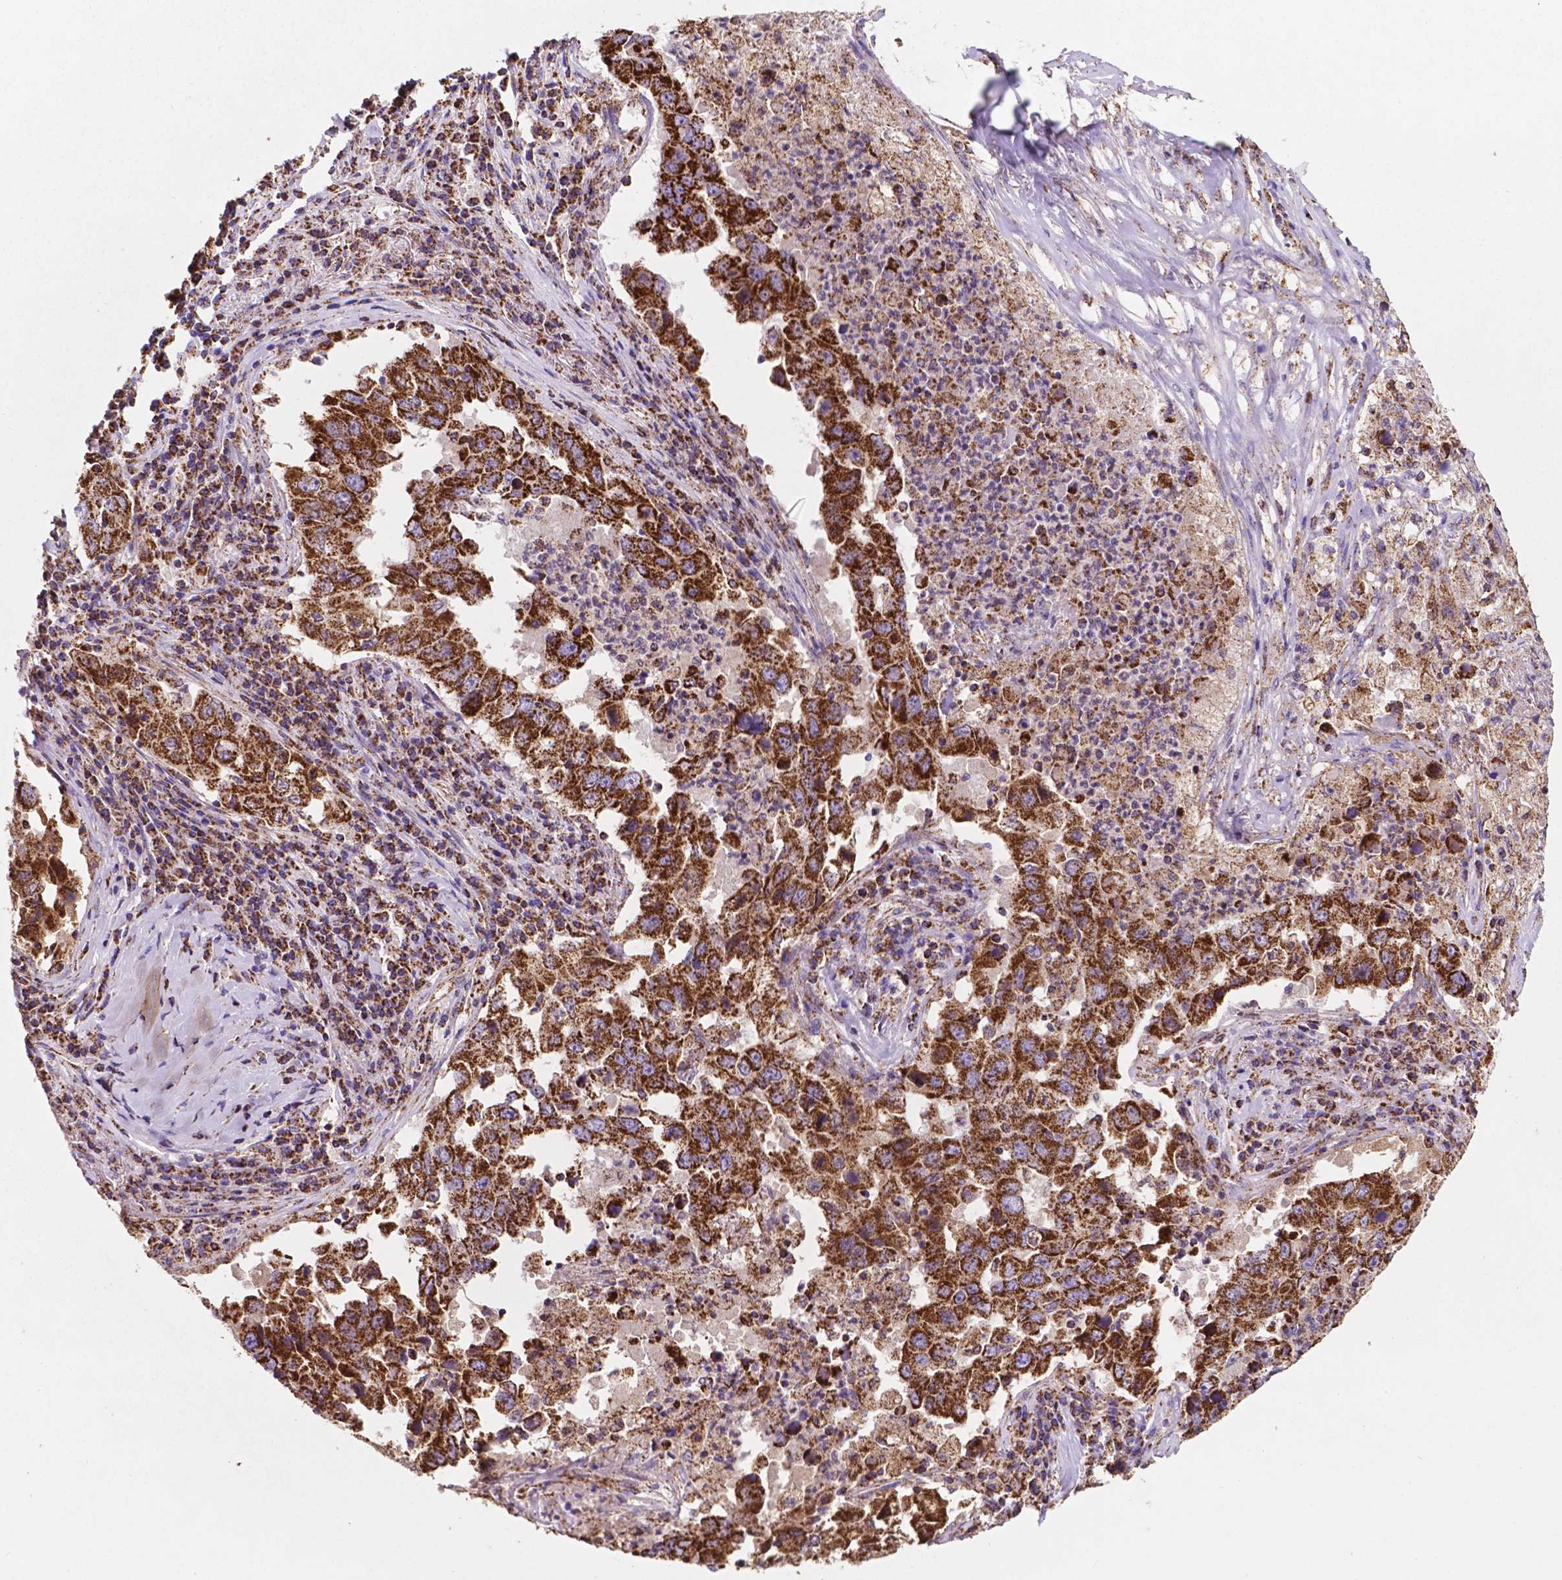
{"staining": {"intensity": "strong", "quantity": ">75%", "location": "cytoplasmic/membranous"}, "tissue": "lung cancer", "cell_type": "Tumor cells", "image_type": "cancer", "snomed": [{"axis": "morphology", "description": "Adenocarcinoma, NOS"}, {"axis": "topography", "description": "Lung"}], "caption": "Adenocarcinoma (lung) stained with a brown dye displays strong cytoplasmic/membranous positive expression in about >75% of tumor cells.", "gene": "HSPD1", "patient": {"sex": "male", "age": 73}}